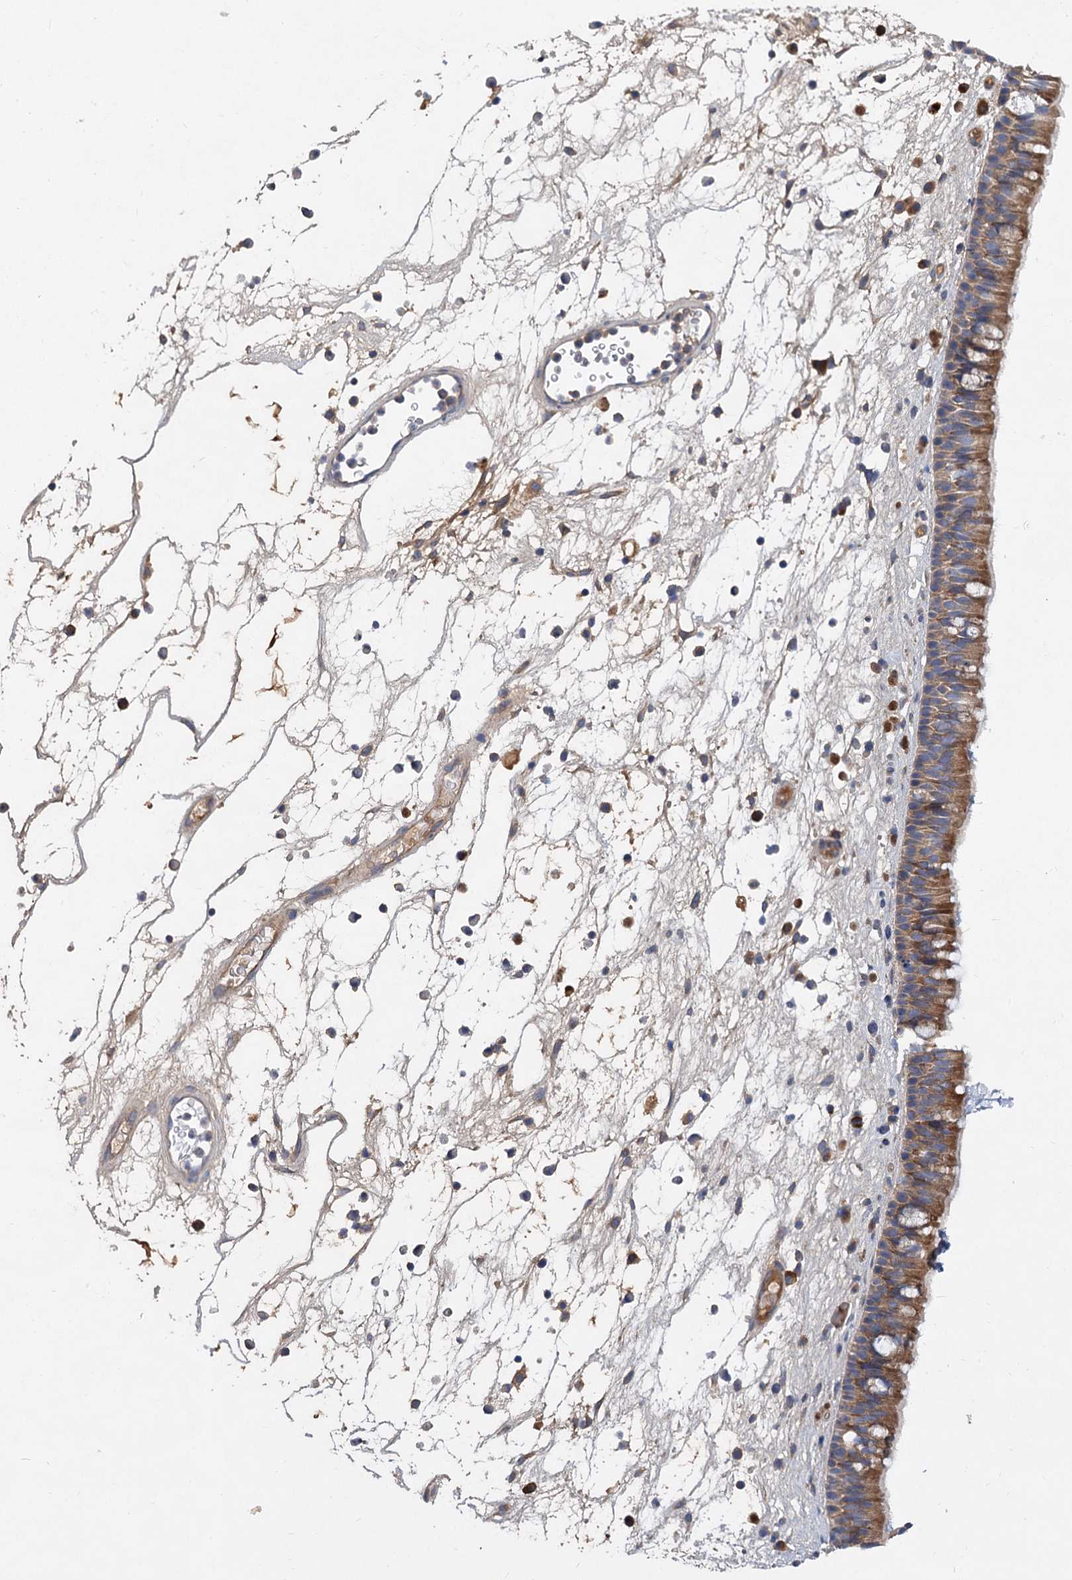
{"staining": {"intensity": "moderate", "quantity": ">75%", "location": "cytoplasmic/membranous"}, "tissue": "nasopharynx", "cell_type": "Respiratory epithelial cells", "image_type": "normal", "snomed": [{"axis": "morphology", "description": "Normal tissue, NOS"}, {"axis": "morphology", "description": "Inflammation, NOS"}, {"axis": "morphology", "description": "Malignant melanoma, Metastatic site"}, {"axis": "topography", "description": "Nasopharynx"}], "caption": "Protein staining of unremarkable nasopharynx shows moderate cytoplasmic/membranous expression in approximately >75% of respiratory epithelial cells. (Brightfield microscopy of DAB IHC at high magnification).", "gene": "ALKBH7", "patient": {"sex": "male", "age": 70}}